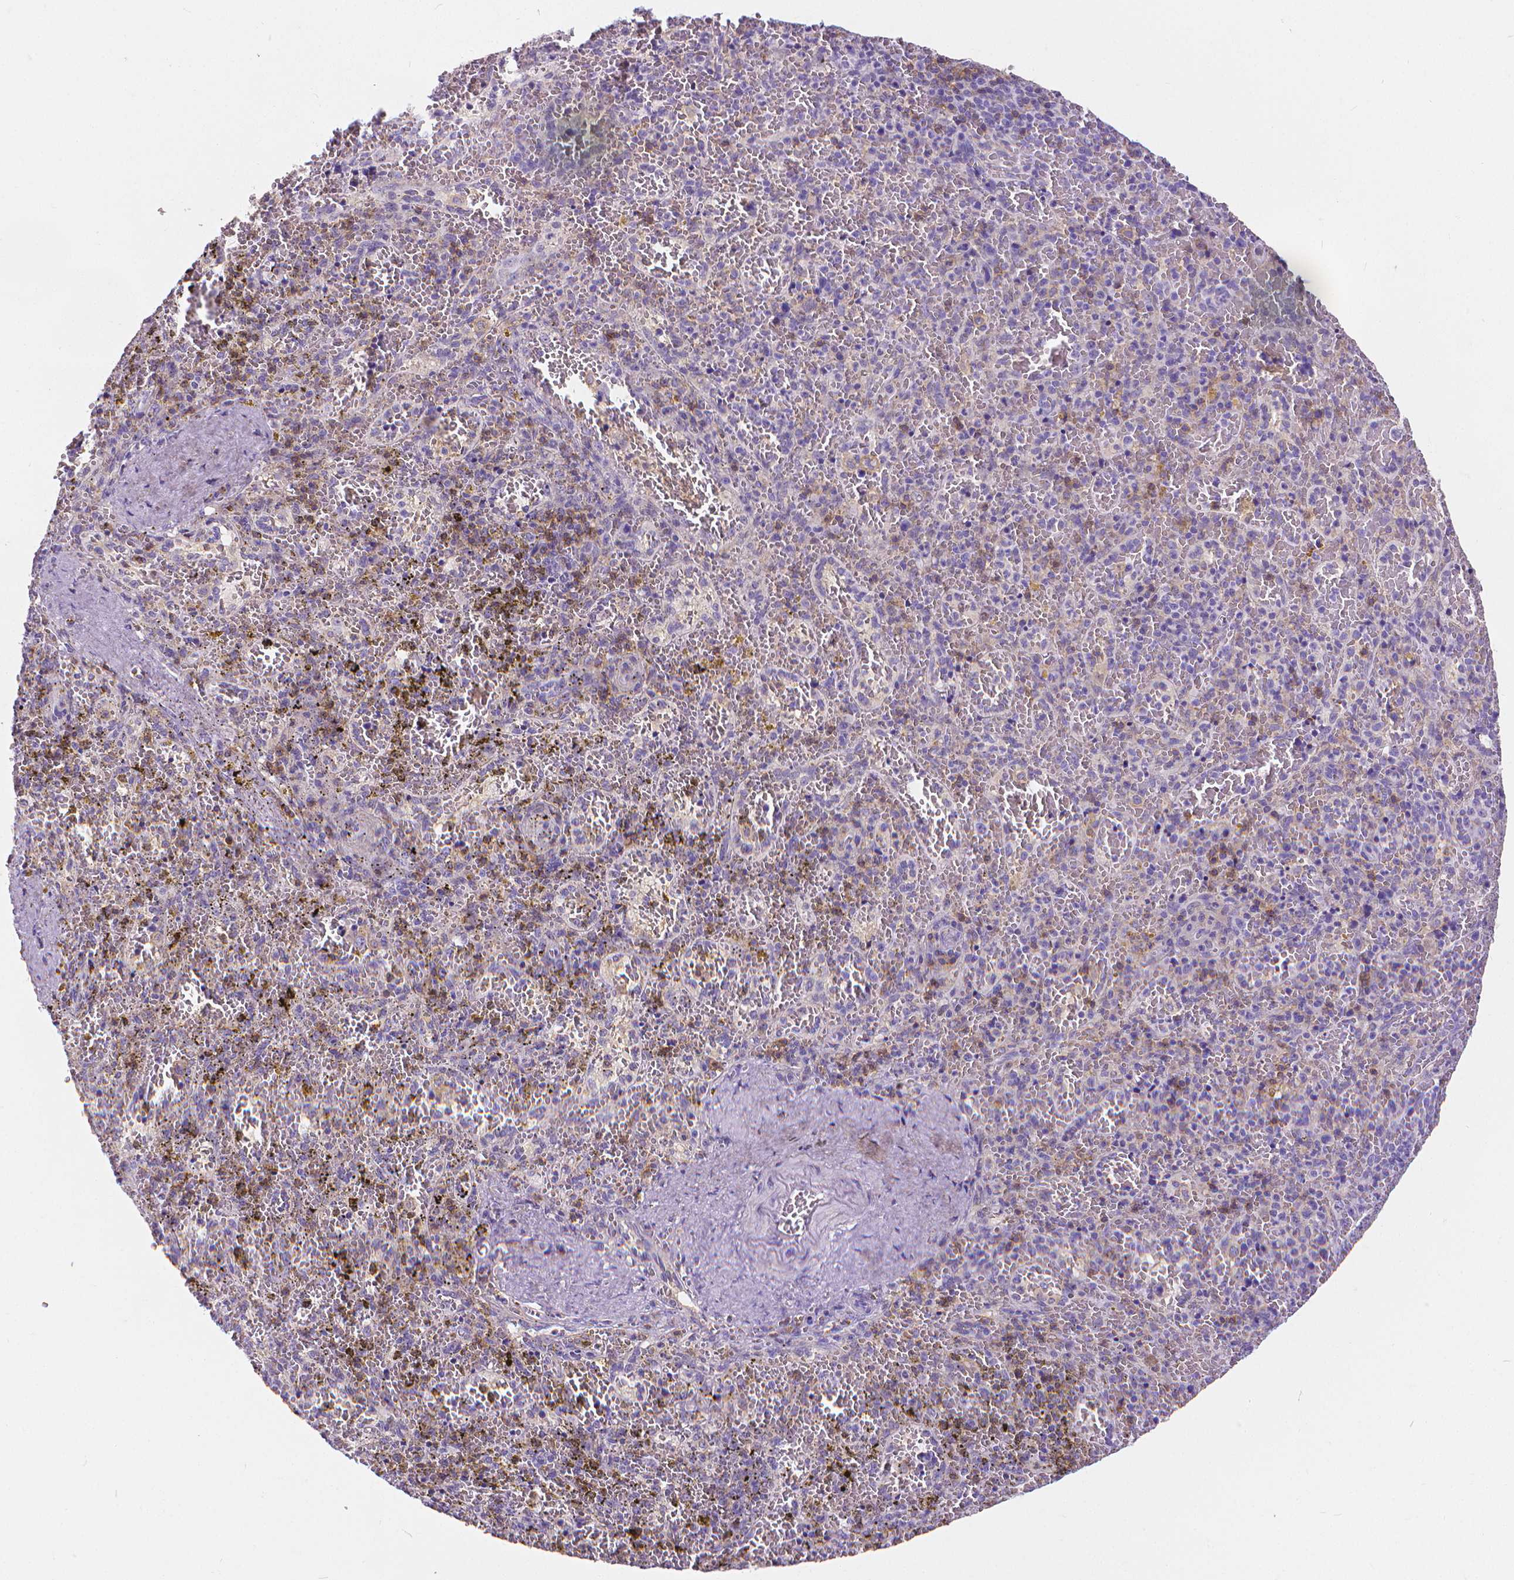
{"staining": {"intensity": "strong", "quantity": "<25%", "location": "cytoplasmic/membranous"}, "tissue": "spleen", "cell_type": "Cells in red pulp", "image_type": "normal", "snomed": [{"axis": "morphology", "description": "Normal tissue, NOS"}, {"axis": "topography", "description": "Spleen"}], "caption": "Cells in red pulp display medium levels of strong cytoplasmic/membranous staining in about <25% of cells in unremarkable spleen. Nuclei are stained in blue.", "gene": "CD4", "patient": {"sex": "female", "age": 50}}